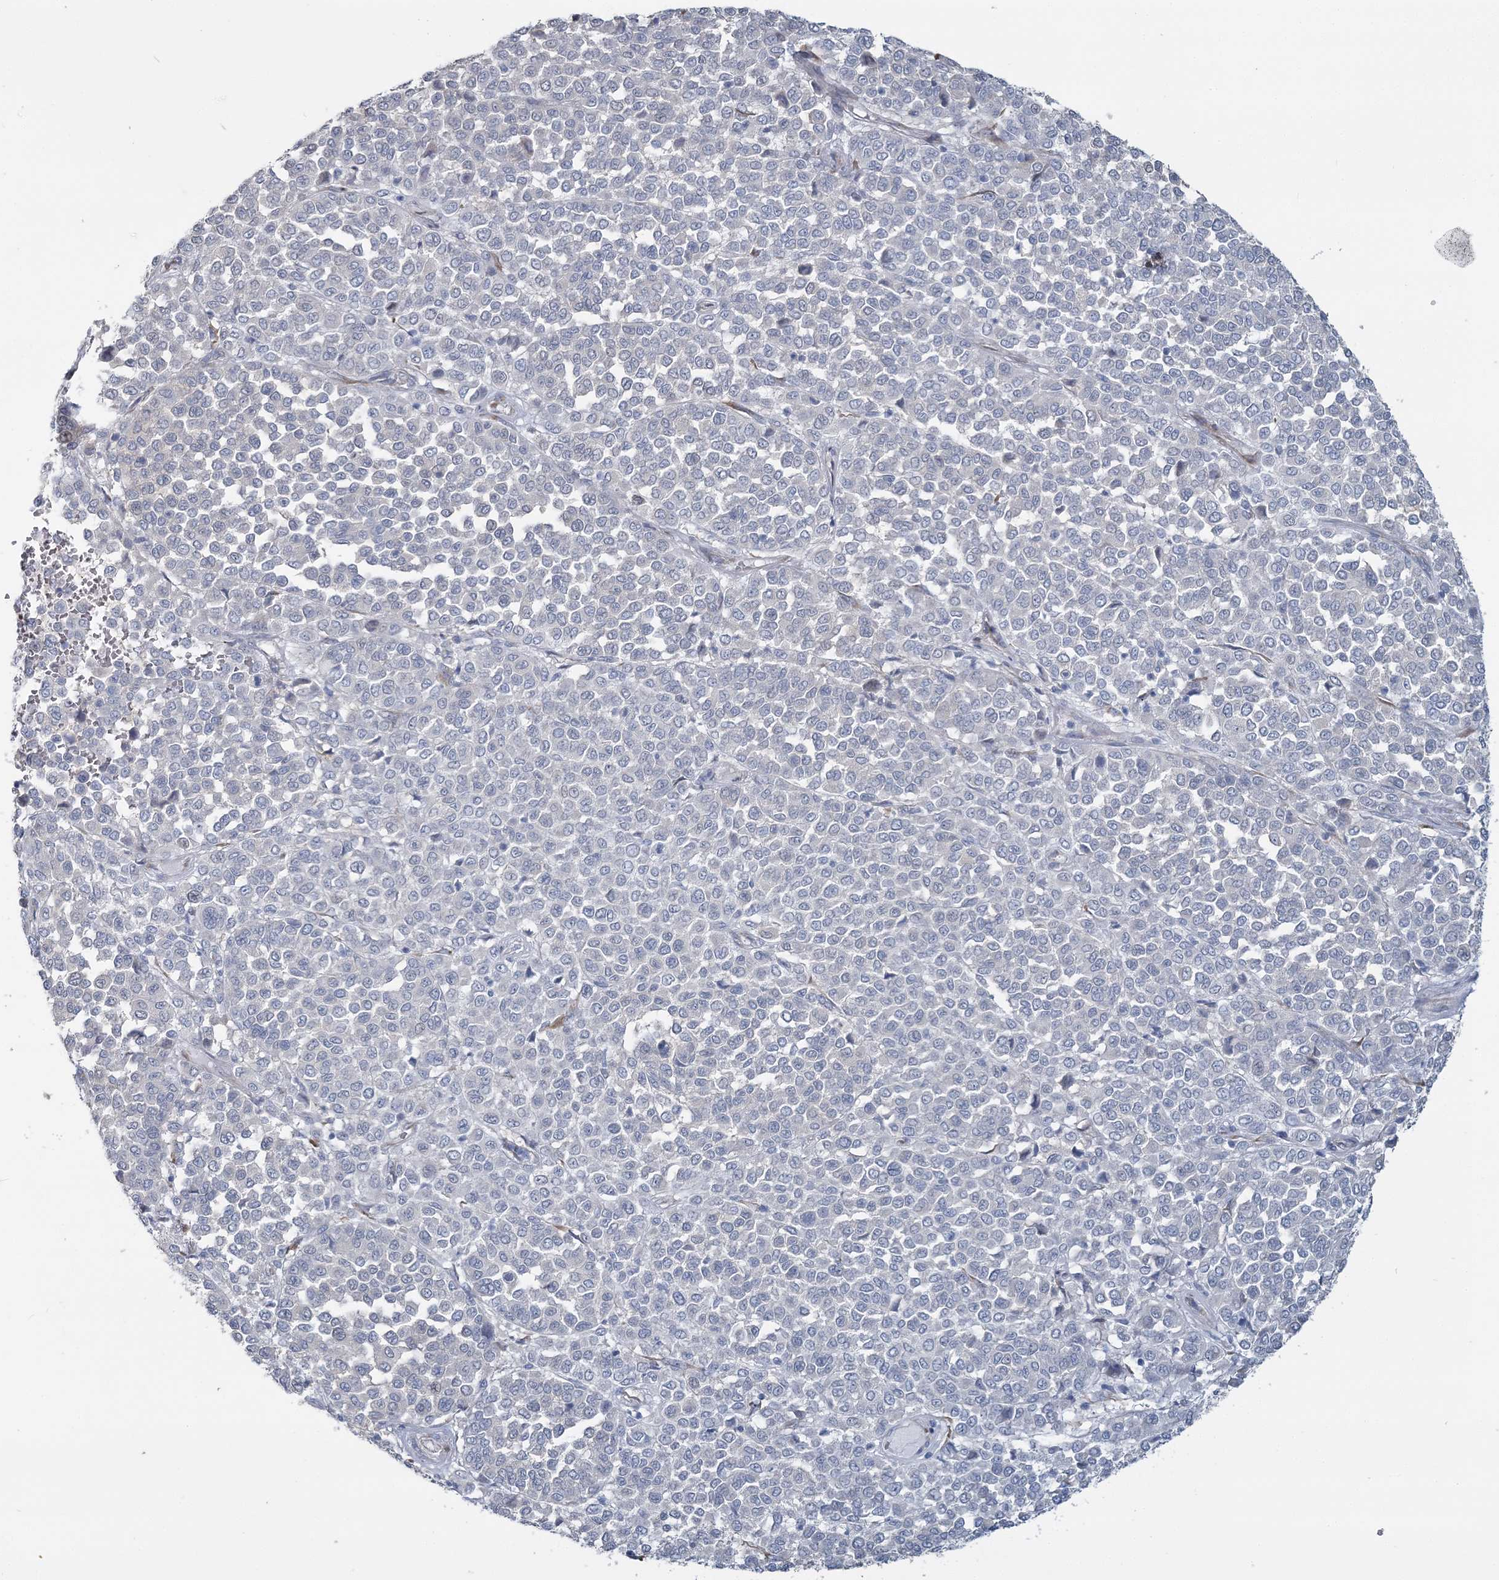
{"staining": {"intensity": "negative", "quantity": "none", "location": "none"}, "tissue": "melanoma", "cell_type": "Tumor cells", "image_type": "cancer", "snomed": [{"axis": "morphology", "description": "Malignant melanoma, Metastatic site"}, {"axis": "topography", "description": "Pancreas"}], "caption": "High power microscopy micrograph of an immunohistochemistry photomicrograph of melanoma, revealing no significant positivity in tumor cells. (Immunohistochemistry (ihc), brightfield microscopy, high magnification).", "gene": "CMBL", "patient": {"sex": "female", "age": 30}}